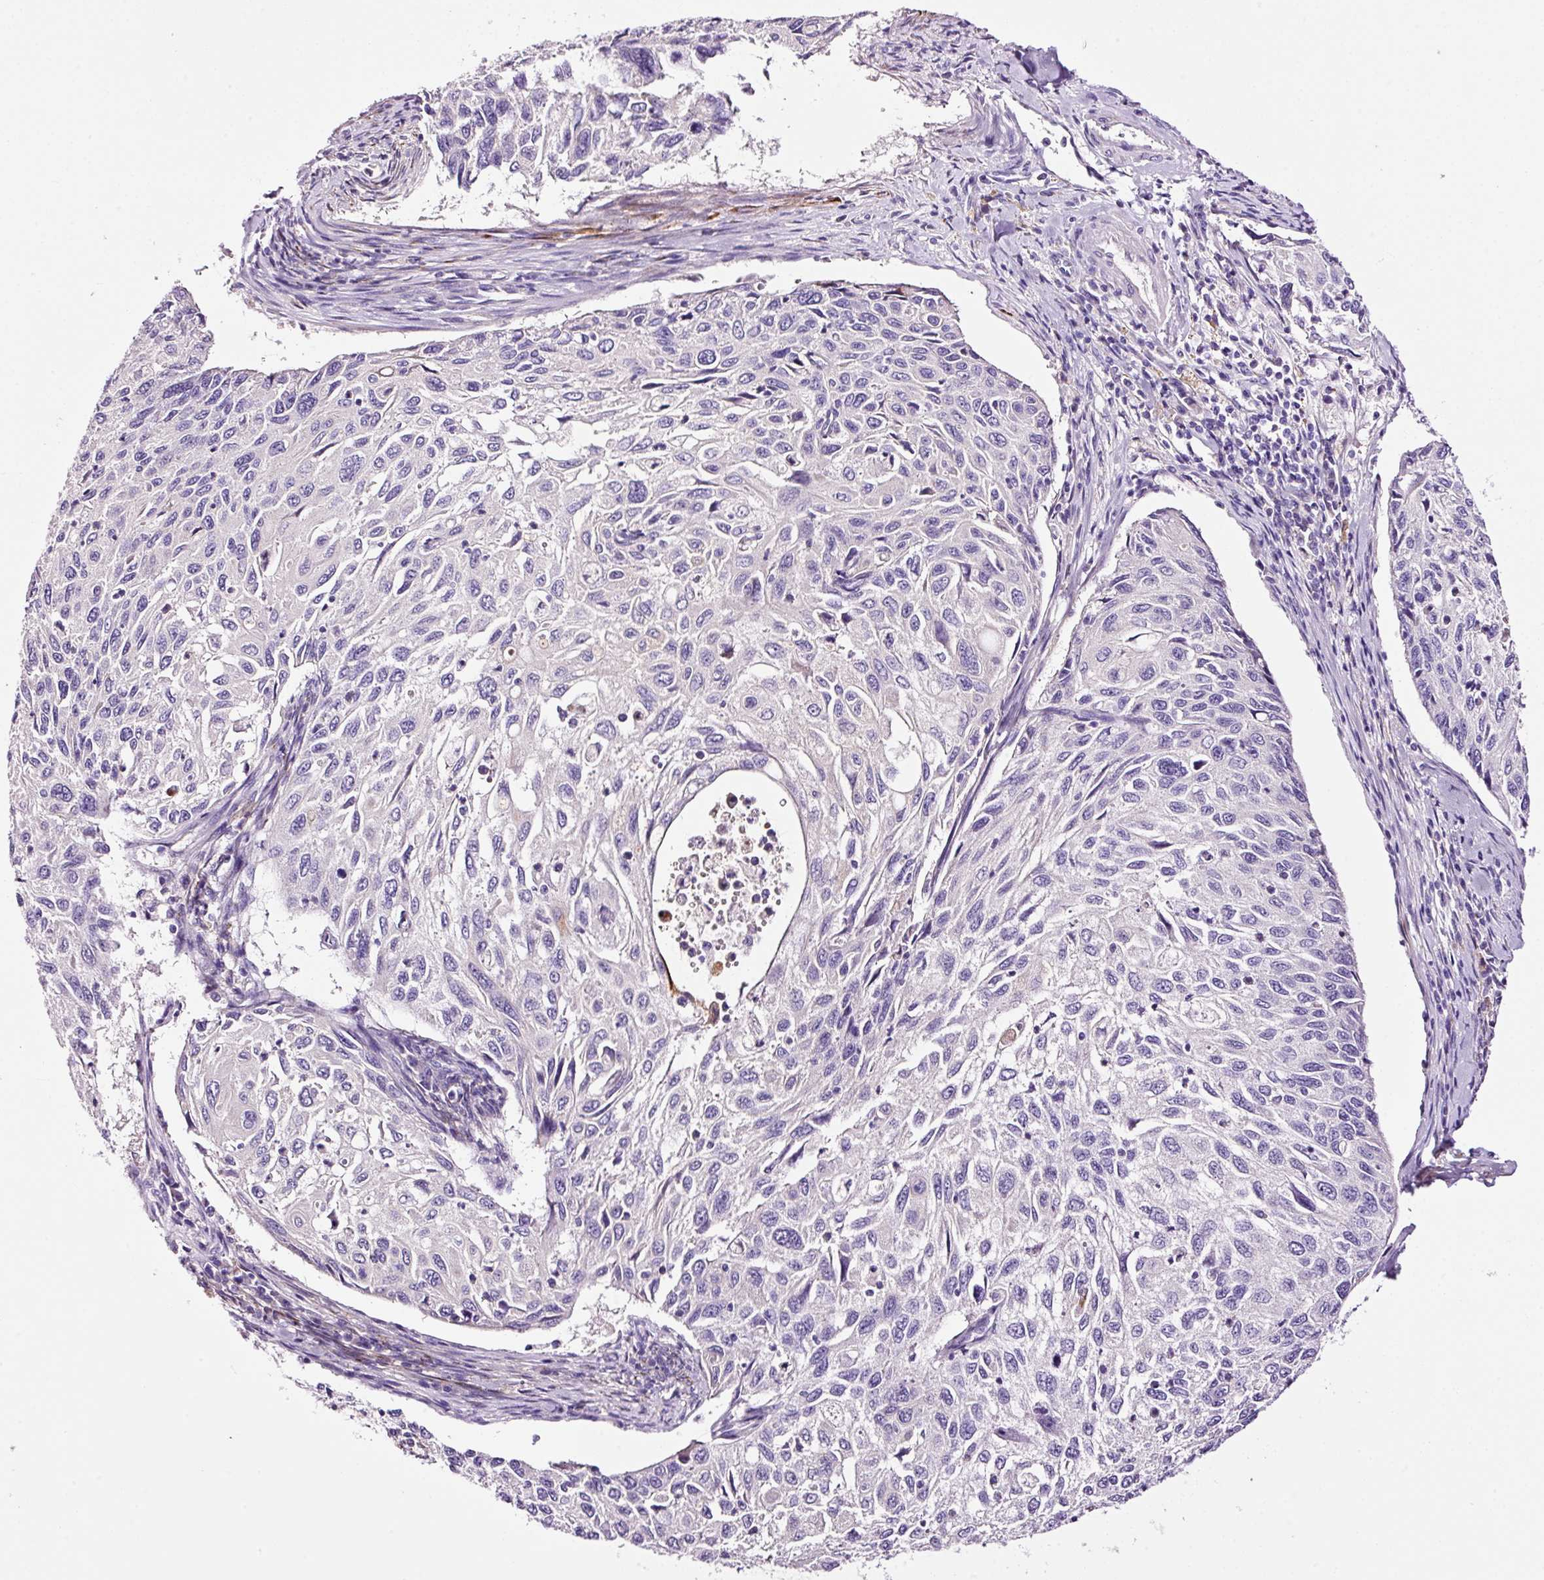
{"staining": {"intensity": "negative", "quantity": "none", "location": "none"}, "tissue": "cervical cancer", "cell_type": "Tumor cells", "image_type": "cancer", "snomed": [{"axis": "morphology", "description": "Squamous cell carcinoma, NOS"}, {"axis": "topography", "description": "Cervix"}], "caption": "Photomicrograph shows no significant protein staining in tumor cells of cervical cancer (squamous cell carcinoma). The staining is performed using DAB brown chromogen with nuclei counter-stained in using hematoxylin.", "gene": "PAM", "patient": {"sex": "female", "age": 70}}